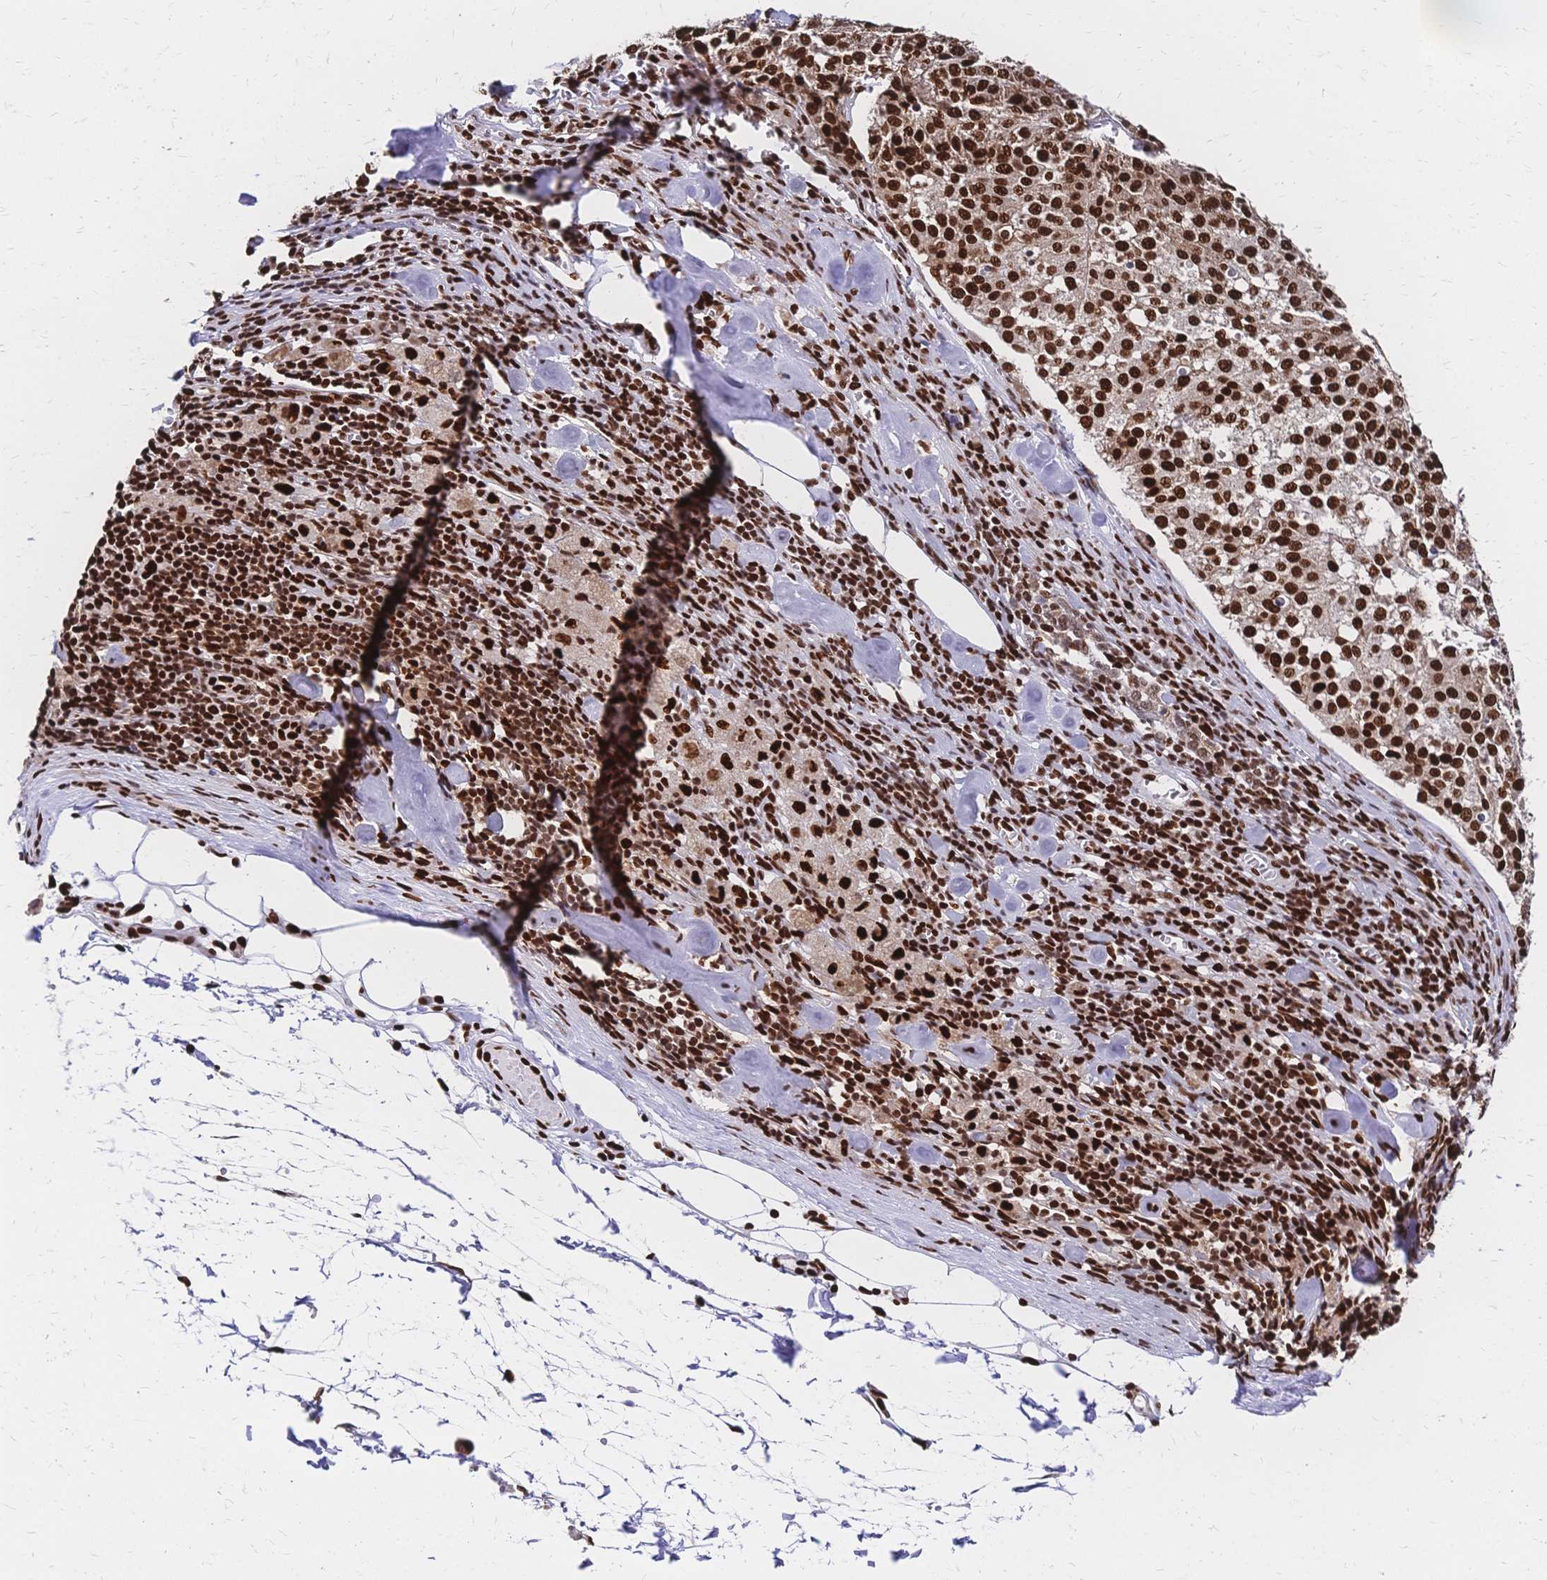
{"staining": {"intensity": "strong", "quantity": ">75%", "location": "nuclear"}, "tissue": "melanoma", "cell_type": "Tumor cells", "image_type": "cancer", "snomed": [{"axis": "morphology", "description": "Malignant melanoma, Metastatic site"}, {"axis": "topography", "description": "Lymph node"}], "caption": "Protein staining by immunohistochemistry displays strong nuclear staining in approximately >75% of tumor cells in malignant melanoma (metastatic site). Ihc stains the protein in brown and the nuclei are stained blue.", "gene": "HDGF", "patient": {"sex": "female", "age": 64}}